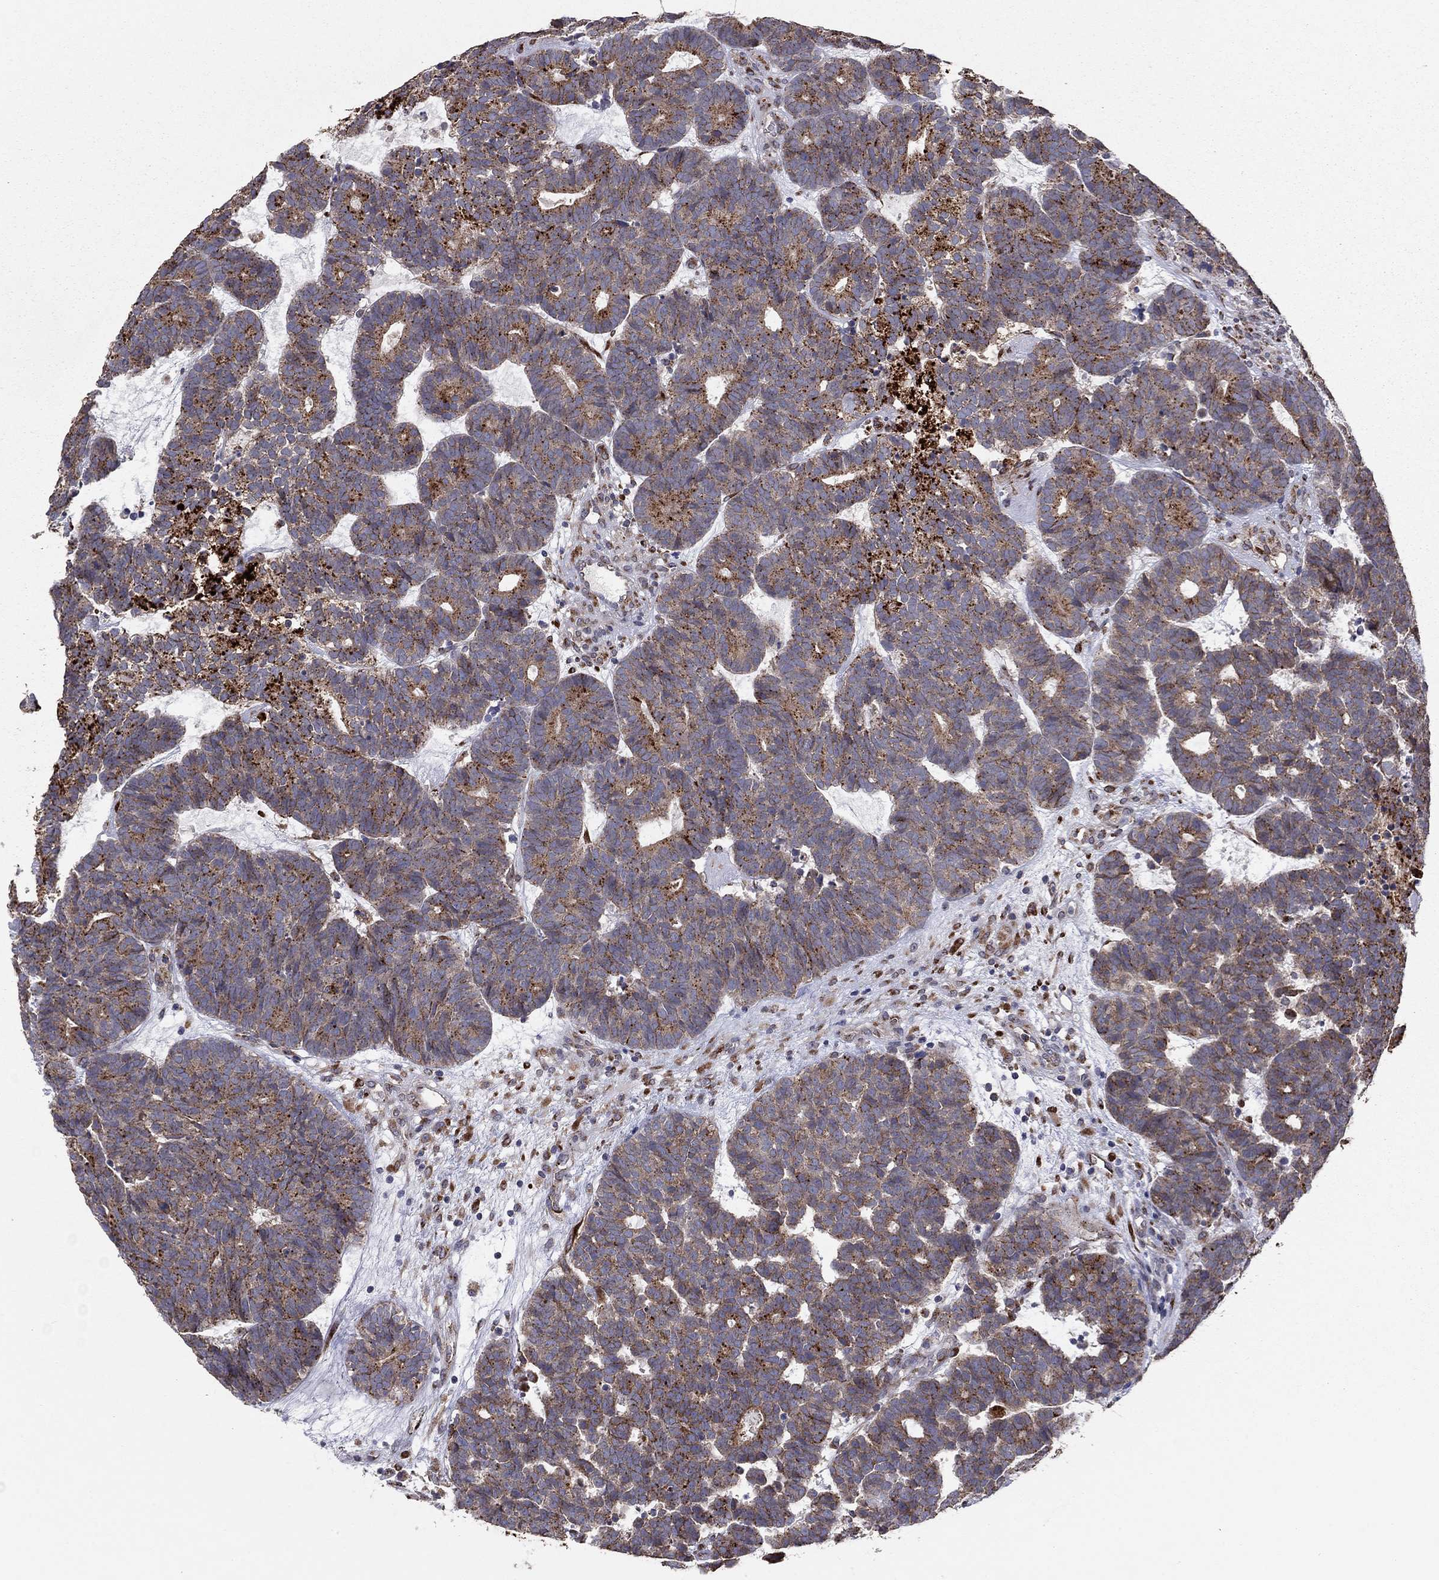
{"staining": {"intensity": "strong", "quantity": "25%-75%", "location": "cytoplasmic/membranous"}, "tissue": "head and neck cancer", "cell_type": "Tumor cells", "image_type": "cancer", "snomed": [{"axis": "morphology", "description": "Adenocarcinoma, NOS"}, {"axis": "topography", "description": "Head-Neck"}], "caption": "About 25%-75% of tumor cells in head and neck cancer (adenocarcinoma) exhibit strong cytoplasmic/membranous protein positivity as visualized by brown immunohistochemical staining.", "gene": "YIF1A", "patient": {"sex": "female", "age": 81}}